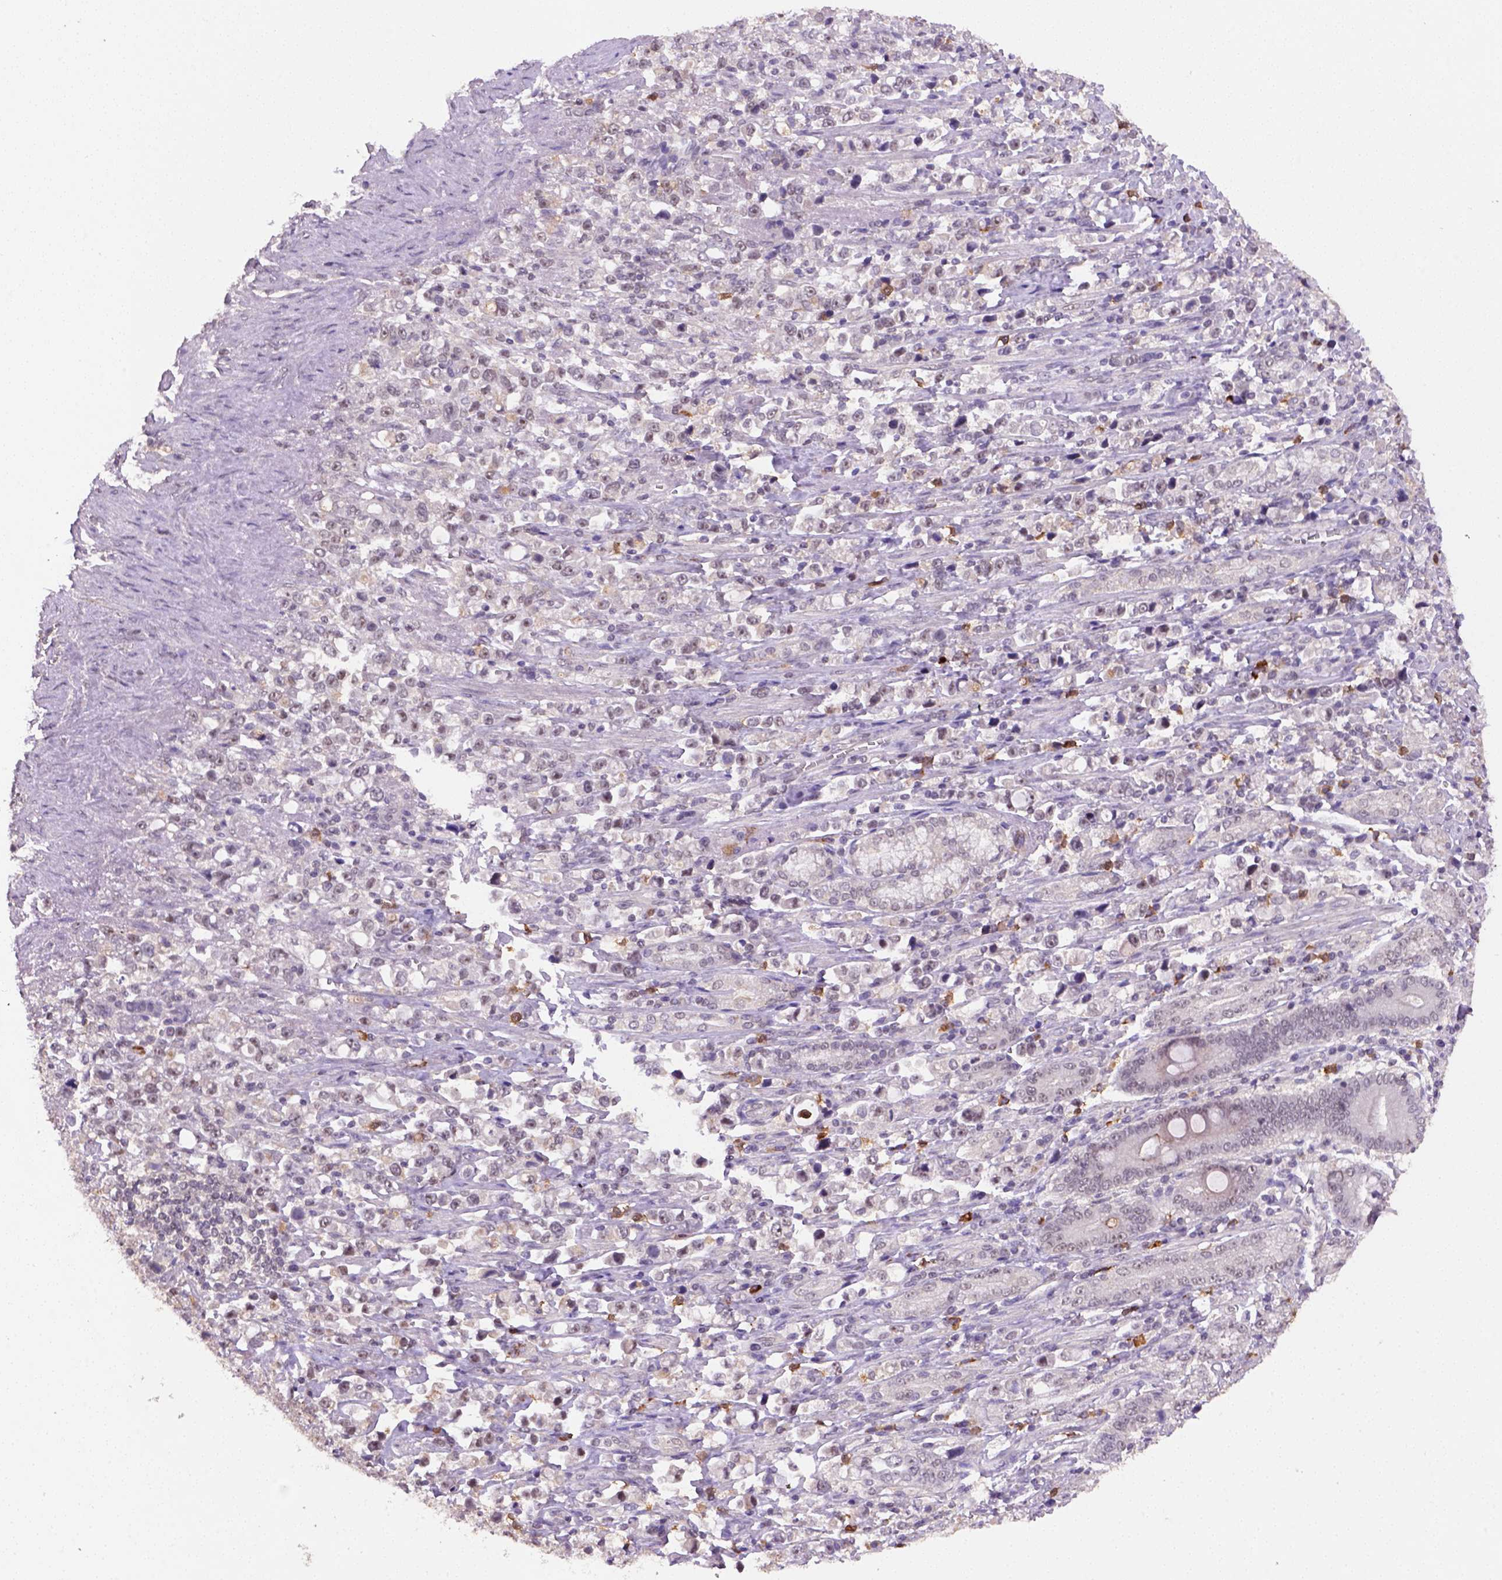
{"staining": {"intensity": "weak", "quantity": "25%-75%", "location": "cytoplasmic/membranous,nuclear"}, "tissue": "stomach cancer", "cell_type": "Tumor cells", "image_type": "cancer", "snomed": [{"axis": "morphology", "description": "Adenocarcinoma, NOS"}, {"axis": "topography", "description": "Stomach"}], "caption": "IHC image of adenocarcinoma (stomach) stained for a protein (brown), which displays low levels of weak cytoplasmic/membranous and nuclear expression in about 25%-75% of tumor cells.", "gene": "SCML4", "patient": {"sex": "male", "age": 63}}